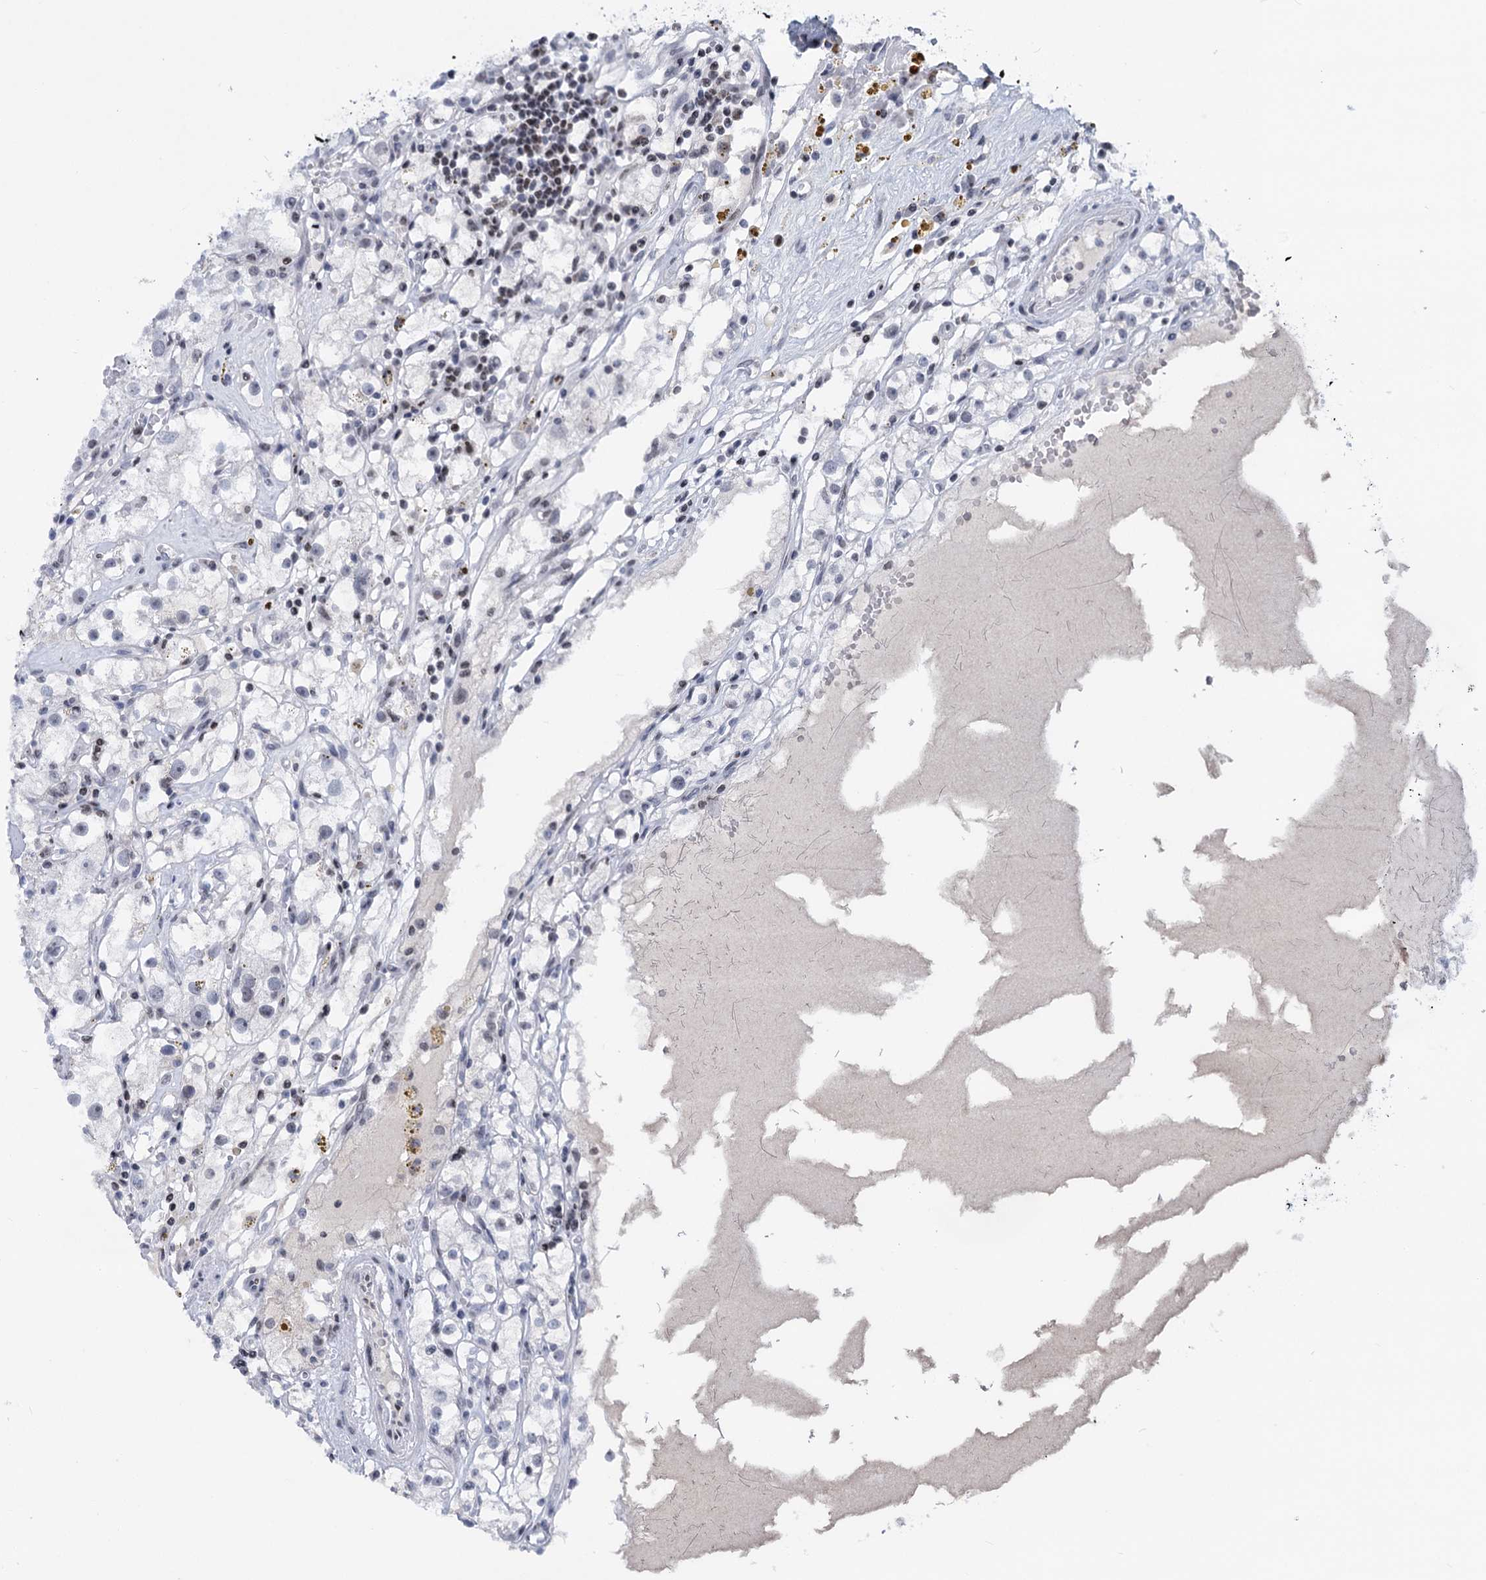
{"staining": {"intensity": "negative", "quantity": "none", "location": "none"}, "tissue": "renal cancer", "cell_type": "Tumor cells", "image_type": "cancer", "snomed": [{"axis": "morphology", "description": "Adenocarcinoma, NOS"}, {"axis": "topography", "description": "Kidney"}], "caption": "Immunohistochemistry (IHC) histopathology image of neoplastic tissue: human renal cancer (adenocarcinoma) stained with DAB (3,3'-diaminobenzidine) shows no significant protein expression in tumor cells. The staining is performed using DAB brown chromogen with nuclei counter-stained in using hematoxylin.", "gene": "ZCCHC10", "patient": {"sex": "male", "age": 56}}